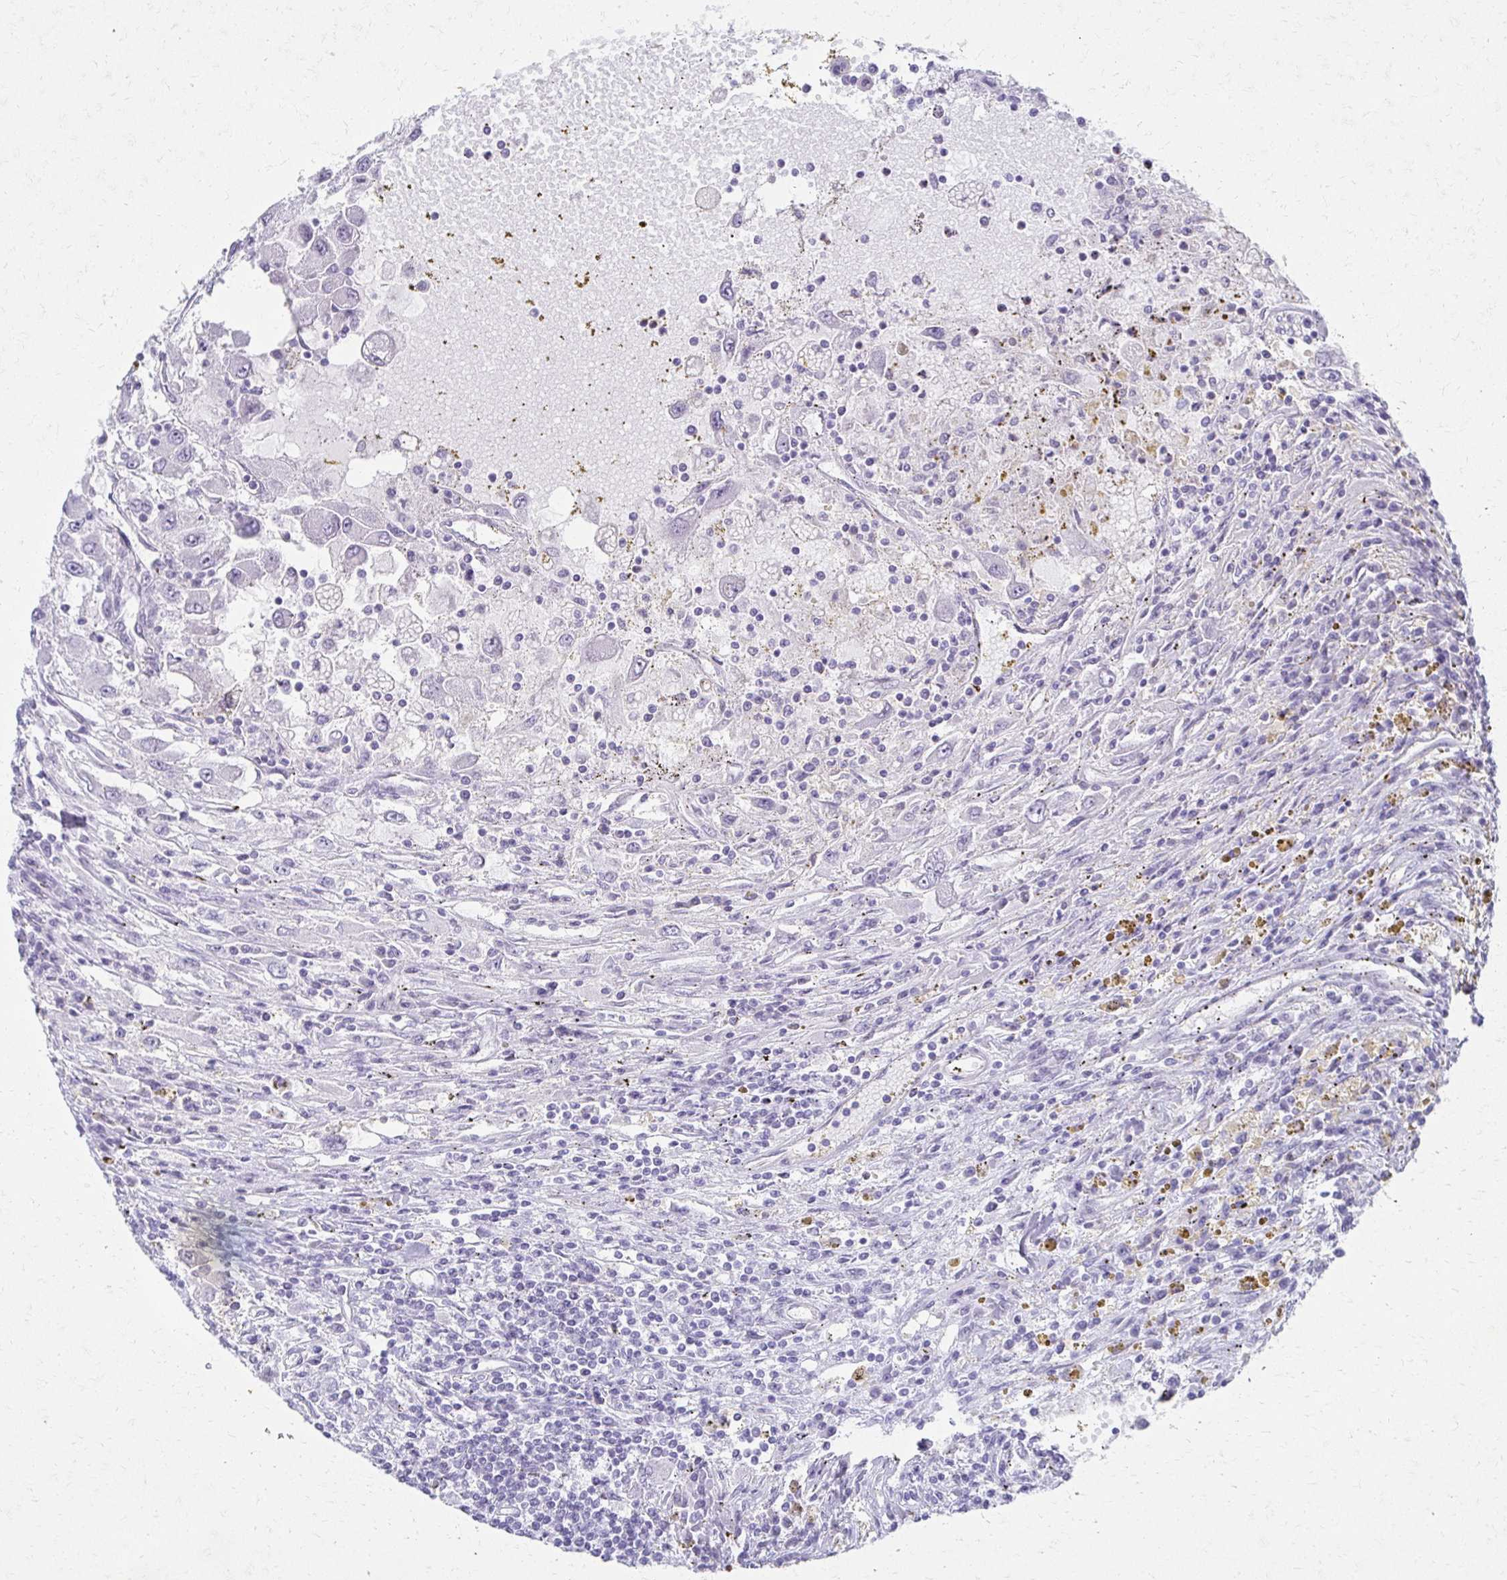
{"staining": {"intensity": "negative", "quantity": "none", "location": "none"}, "tissue": "renal cancer", "cell_type": "Tumor cells", "image_type": "cancer", "snomed": [{"axis": "morphology", "description": "Adenocarcinoma, NOS"}, {"axis": "topography", "description": "Kidney"}], "caption": "Renal cancer (adenocarcinoma) was stained to show a protein in brown. There is no significant staining in tumor cells. Nuclei are stained in blue.", "gene": "MORC4", "patient": {"sex": "female", "age": 67}}